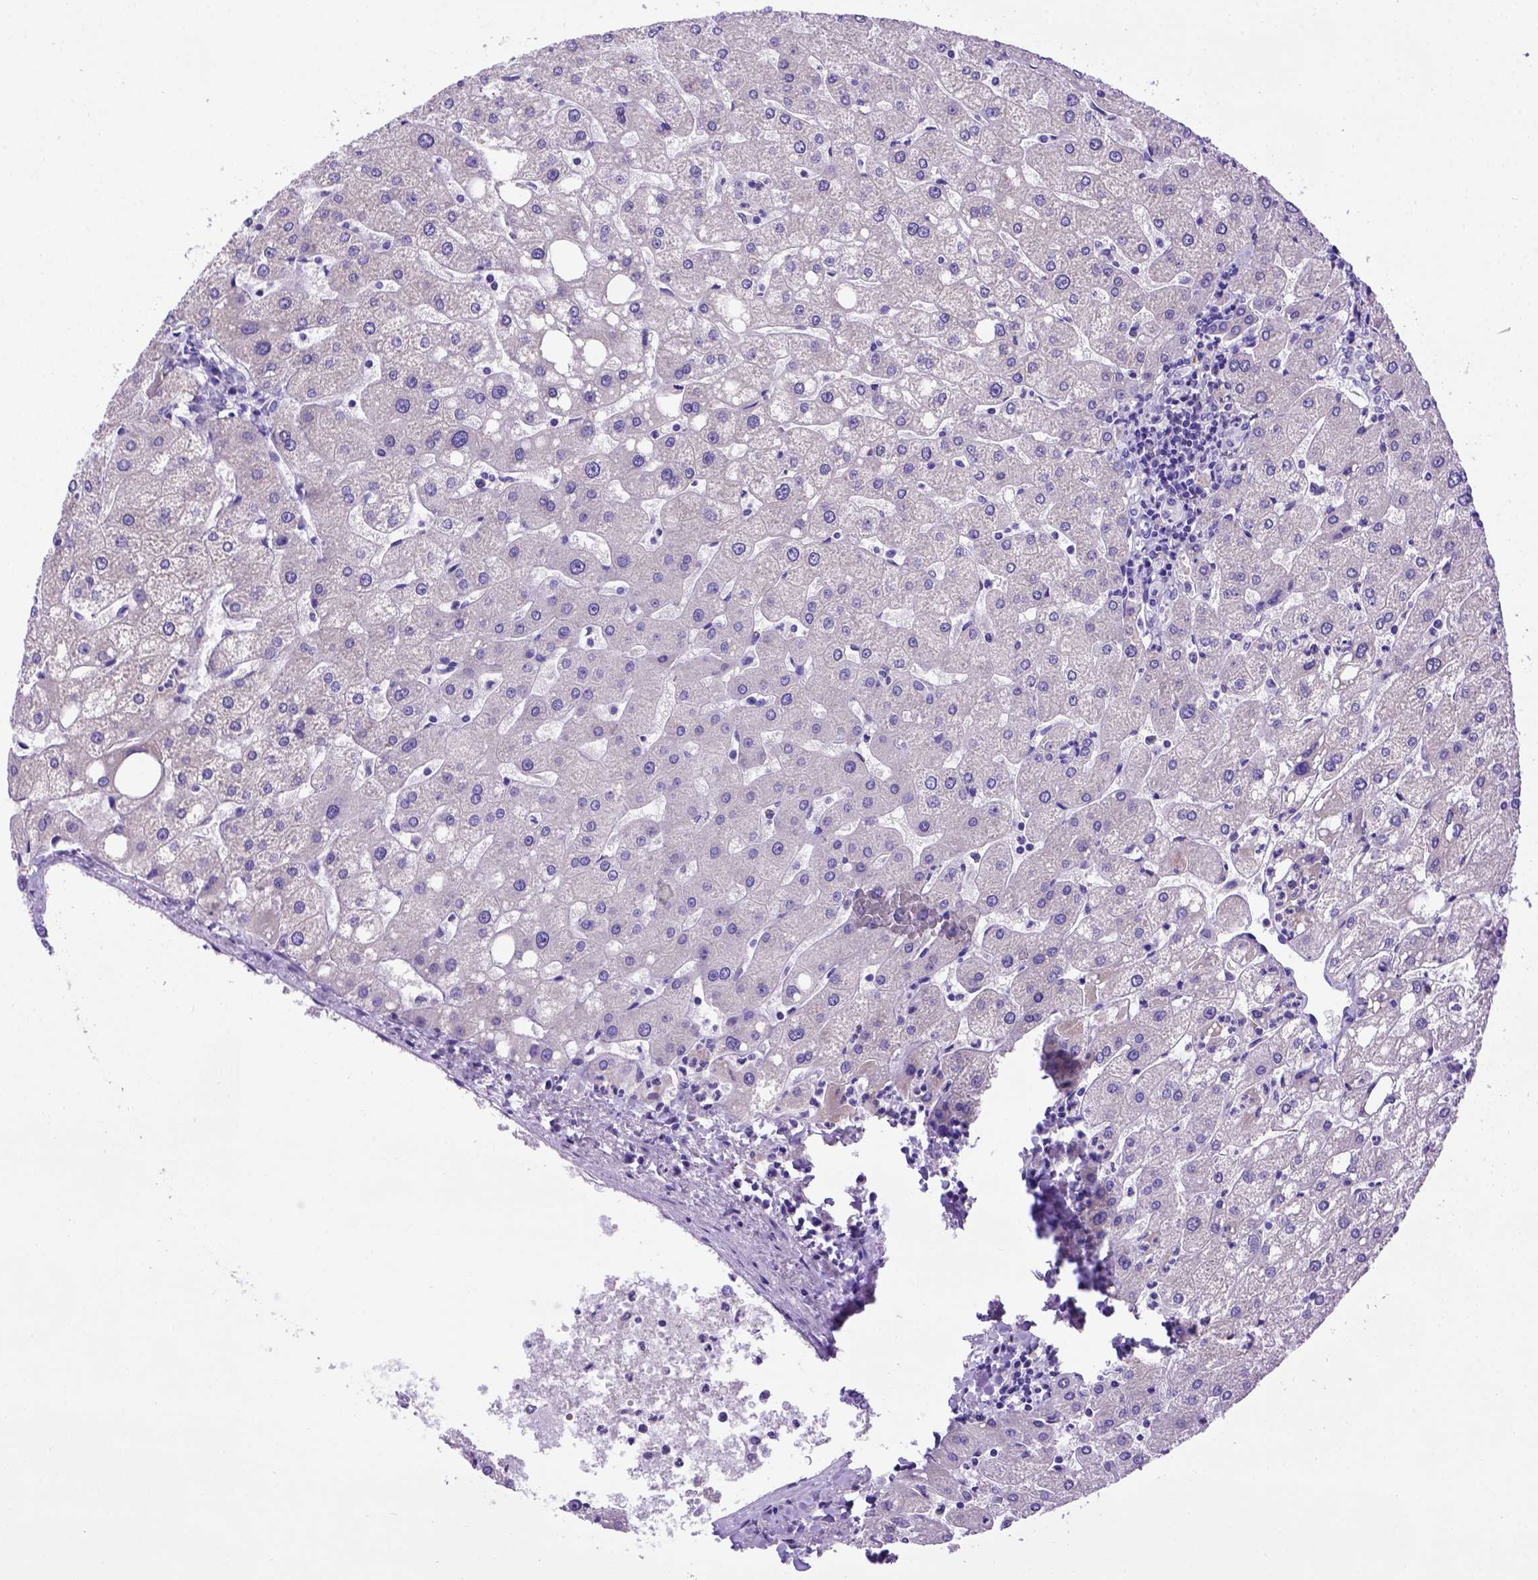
{"staining": {"intensity": "negative", "quantity": "none", "location": "none"}, "tissue": "liver", "cell_type": "Cholangiocytes", "image_type": "normal", "snomed": [{"axis": "morphology", "description": "Normal tissue, NOS"}, {"axis": "topography", "description": "Liver"}], "caption": "Histopathology image shows no significant protein staining in cholangiocytes of unremarkable liver. The staining is performed using DAB brown chromogen with nuclei counter-stained in using hematoxylin.", "gene": "PTGES", "patient": {"sex": "male", "age": 67}}